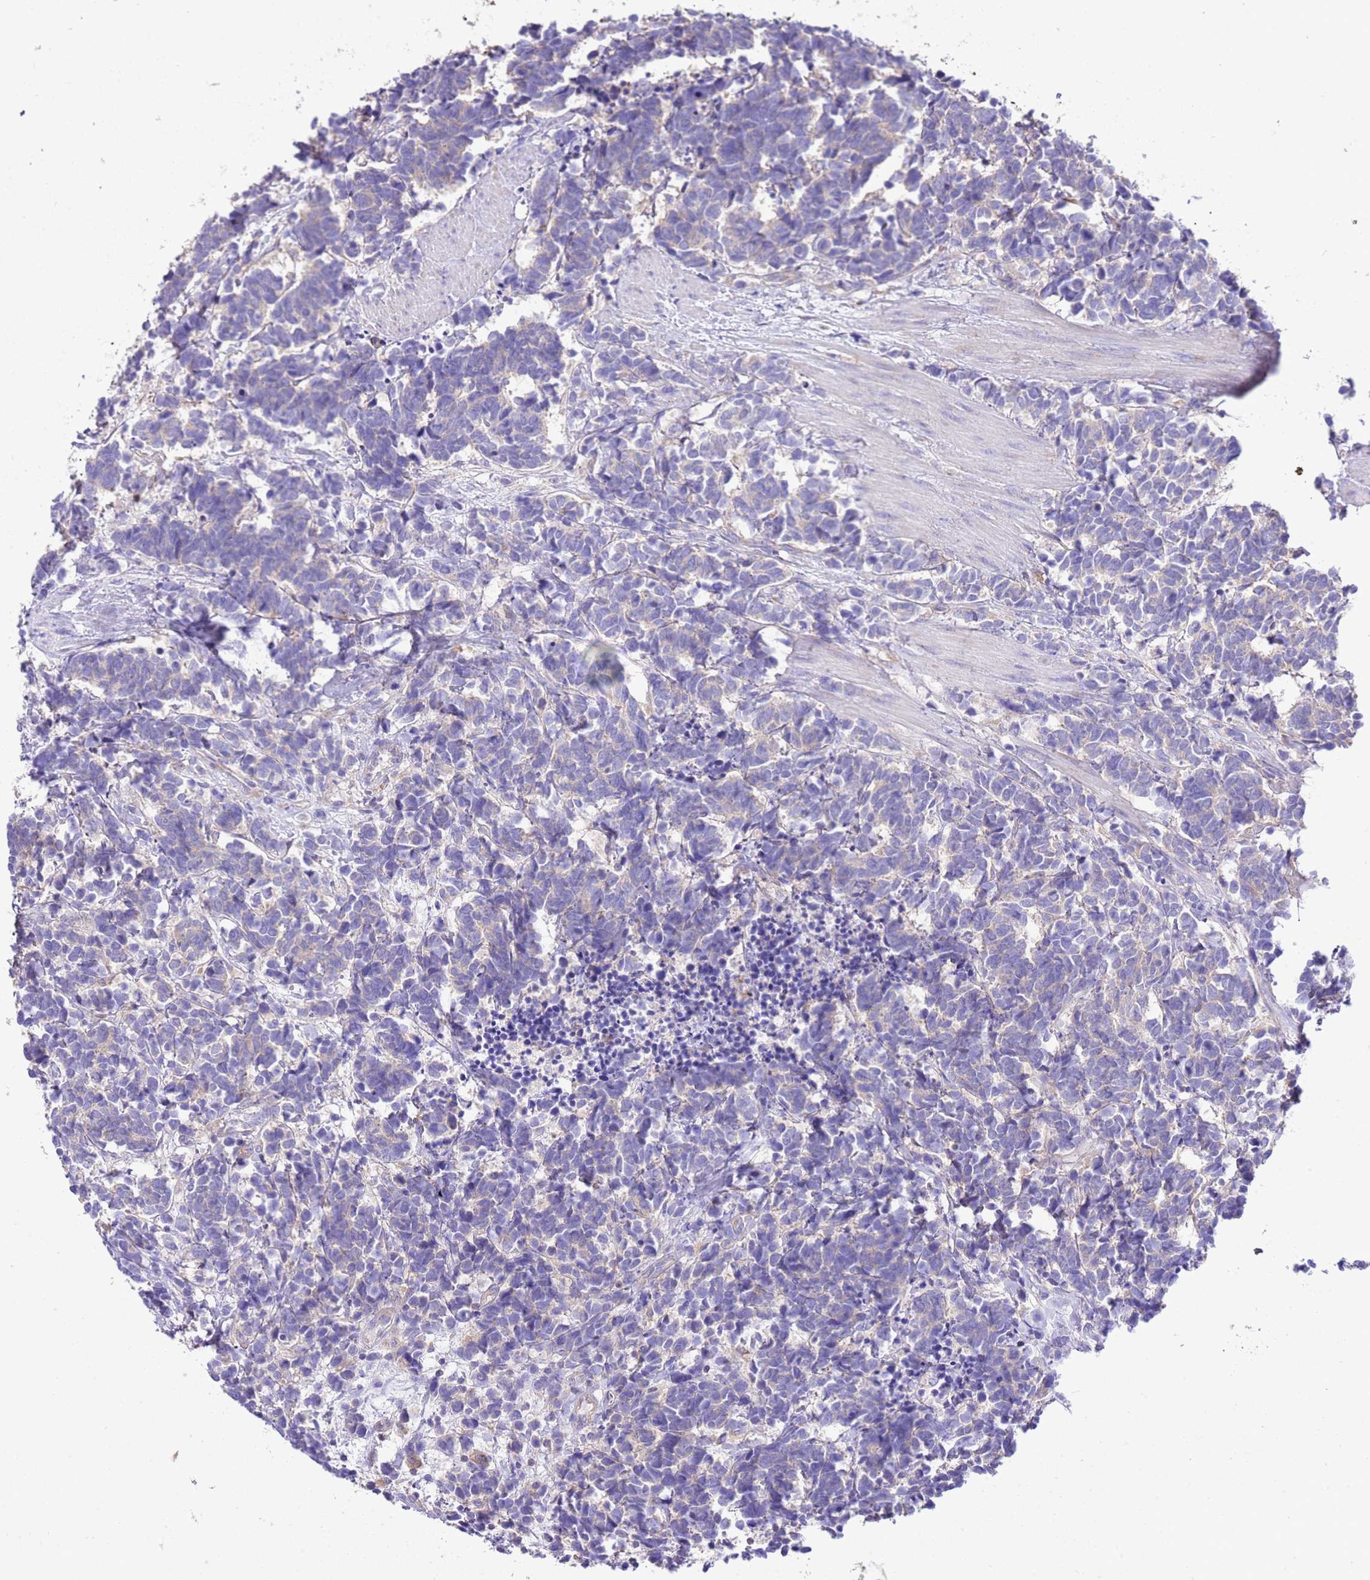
{"staining": {"intensity": "weak", "quantity": "<25%", "location": "cytoplasmic/membranous"}, "tissue": "carcinoid", "cell_type": "Tumor cells", "image_type": "cancer", "snomed": [{"axis": "morphology", "description": "Carcinoma, NOS"}, {"axis": "morphology", "description": "Carcinoid, malignant, NOS"}, {"axis": "topography", "description": "Prostate"}], "caption": "High magnification brightfield microscopy of carcinoma stained with DAB (3,3'-diaminobenzidine) (brown) and counterstained with hematoxylin (blue): tumor cells show no significant expression.", "gene": "RPS10", "patient": {"sex": "male", "age": 57}}